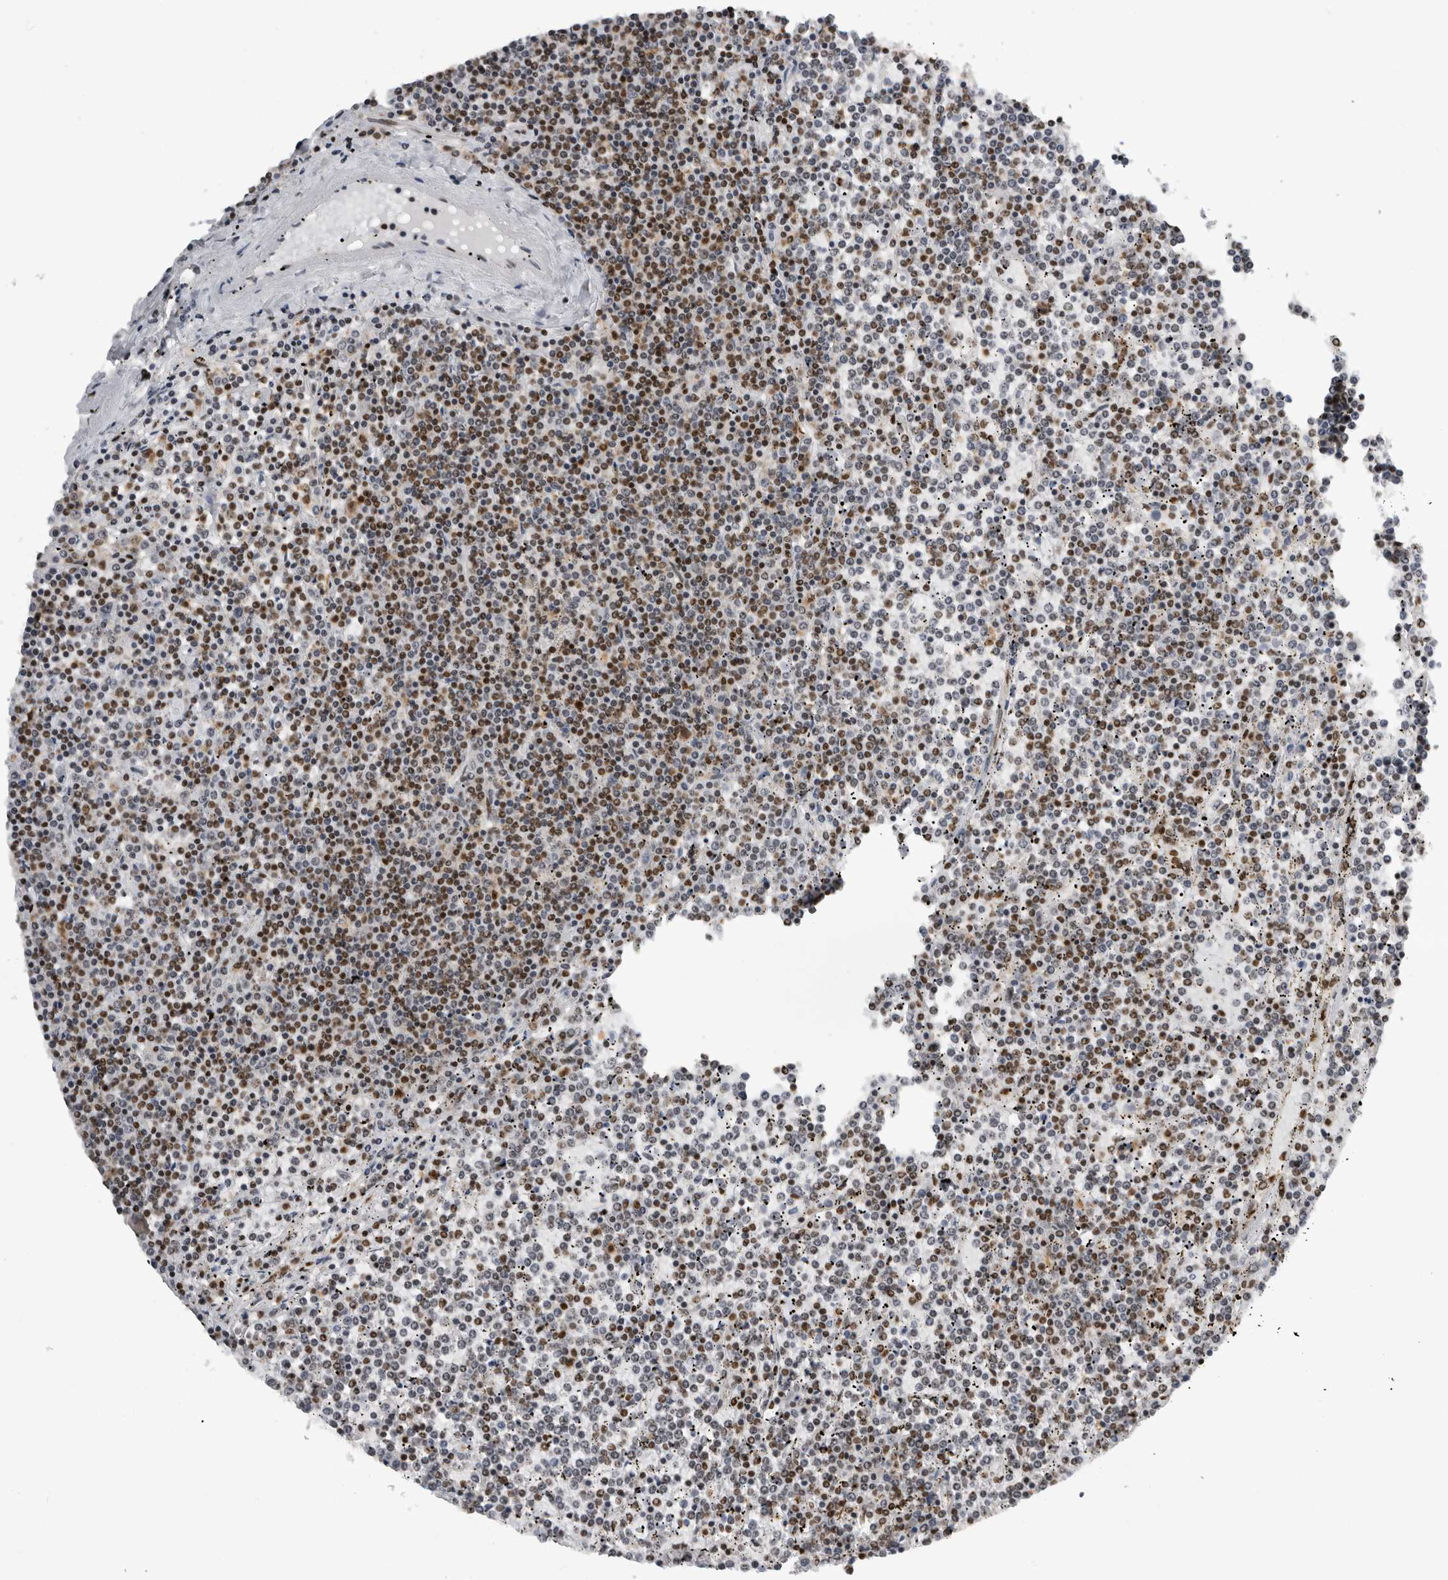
{"staining": {"intensity": "moderate", "quantity": "25%-75%", "location": "nuclear"}, "tissue": "lymphoma", "cell_type": "Tumor cells", "image_type": "cancer", "snomed": [{"axis": "morphology", "description": "Malignant lymphoma, non-Hodgkin's type, Low grade"}, {"axis": "topography", "description": "Spleen"}], "caption": "Immunohistochemistry (IHC) of human lymphoma displays medium levels of moderate nuclear expression in approximately 25%-75% of tumor cells.", "gene": "ZSCAN2", "patient": {"sex": "female", "age": 19}}